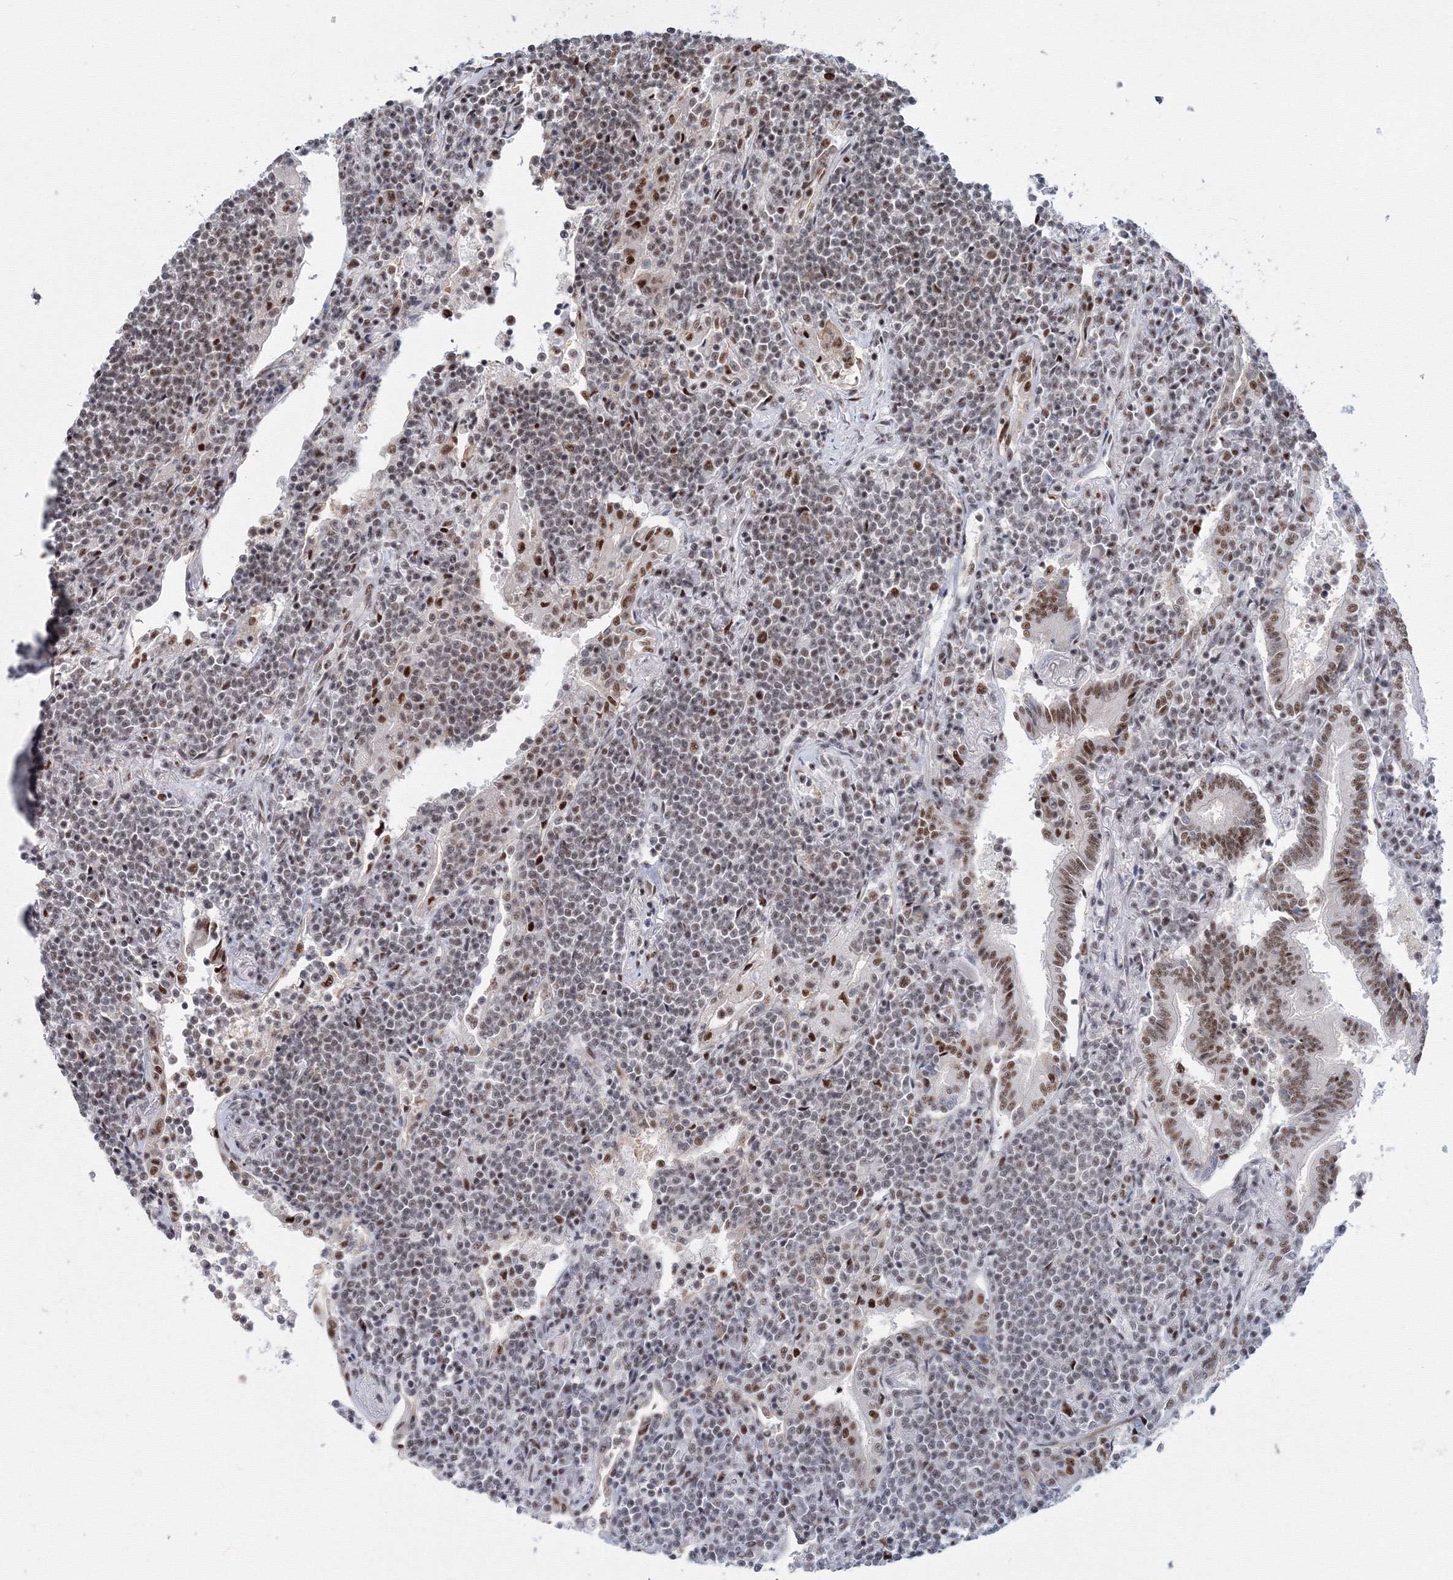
{"staining": {"intensity": "moderate", "quantity": "25%-75%", "location": "nuclear"}, "tissue": "lymphoma", "cell_type": "Tumor cells", "image_type": "cancer", "snomed": [{"axis": "morphology", "description": "Malignant lymphoma, non-Hodgkin's type, Low grade"}, {"axis": "topography", "description": "Lung"}], "caption": "Lymphoma stained for a protein (brown) reveals moderate nuclear positive positivity in approximately 25%-75% of tumor cells.", "gene": "SF3B6", "patient": {"sex": "female", "age": 71}}